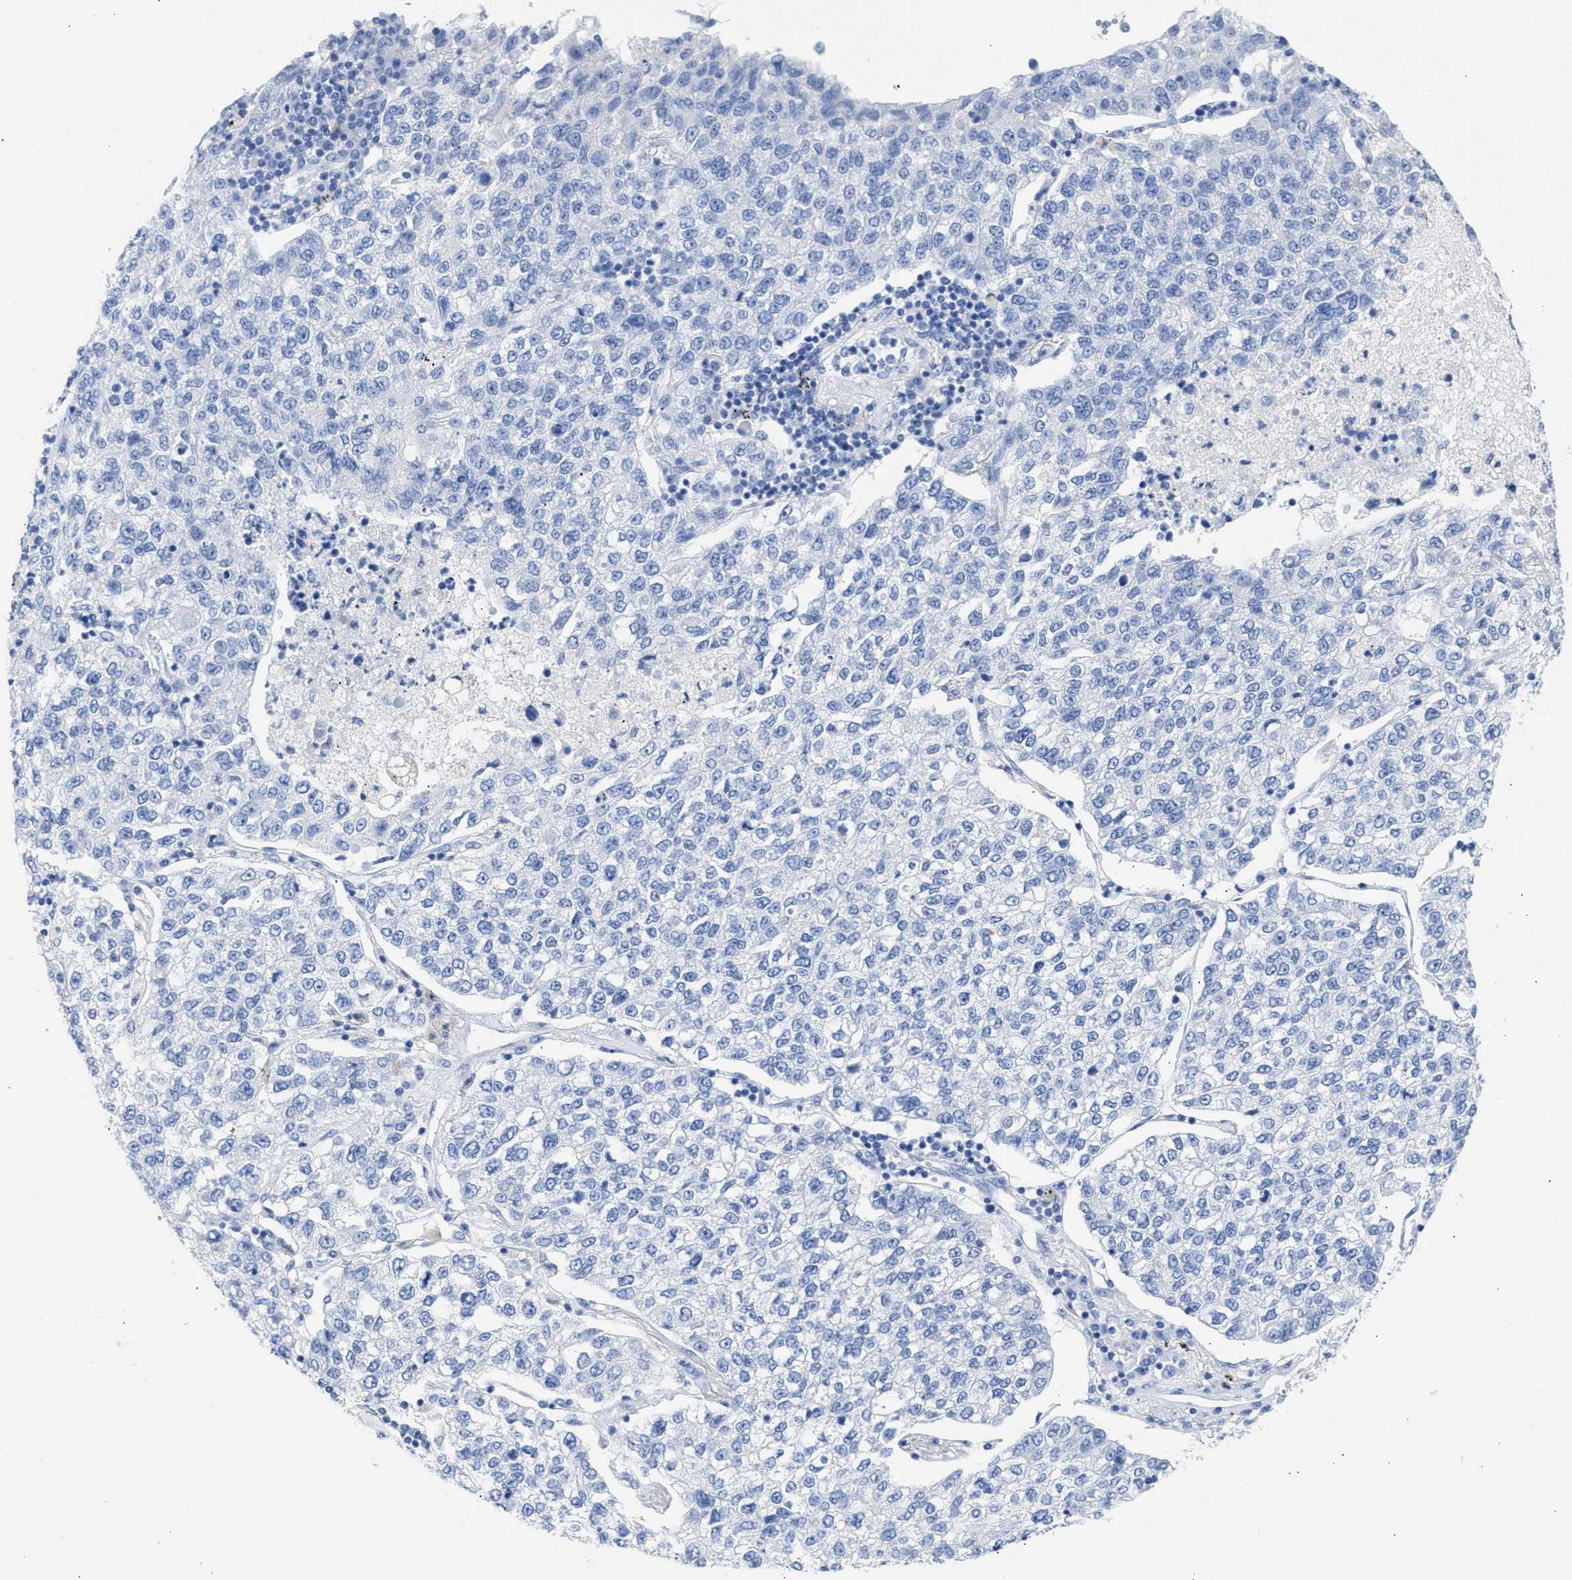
{"staining": {"intensity": "negative", "quantity": "none", "location": "none"}, "tissue": "lung cancer", "cell_type": "Tumor cells", "image_type": "cancer", "snomed": [{"axis": "morphology", "description": "Adenocarcinoma, NOS"}, {"axis": "topography", "description": "Lung"}], "caption": "Tumor cells are negative for brown protein staining in adenocarcinoma (lung).", "gene": "NCAM1", "patient": {"sex": "male", "age": 49}}